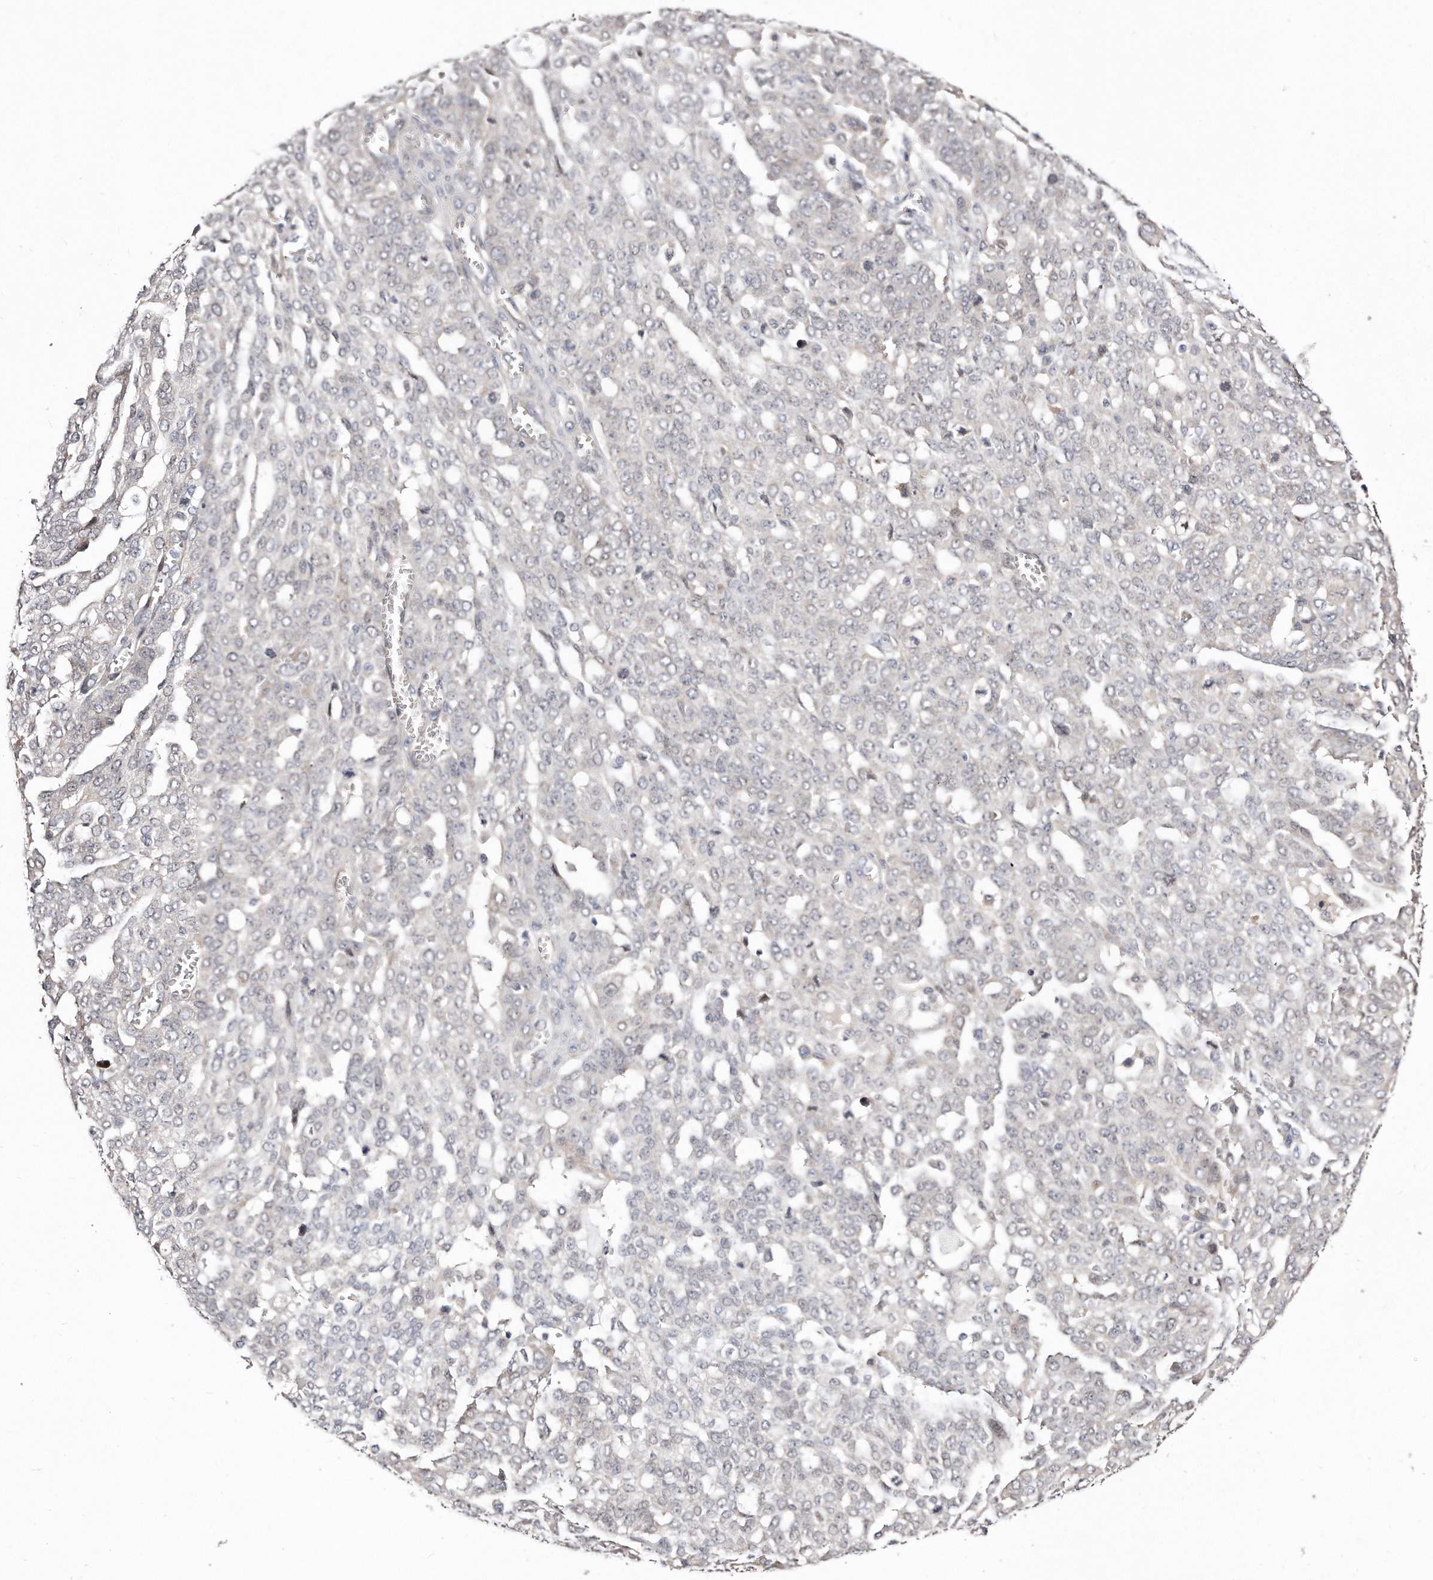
{"staining": {"intensity": "negative", "quantity": "none", "location": "none"}, "tissue": "ovarian cancer", "cell_type": "Tumor cells", "image_type": "cancer", "snomed": [{"axis": "morphology", "description": "Cystadenocarcinoma, serous, NOS"}, {"axis": "topography", "description": "Soft tissue"}, {"axis": "topography", "description": "Ovary"}], "caption": "A high-resolution image shows IHC staining of ovarian cancer (serous cystadenocarcinoma), which reveals no significant positivity in tumor cells.", "gene": "CASZ1", "patient": {"sex": "female", "age": 57}}